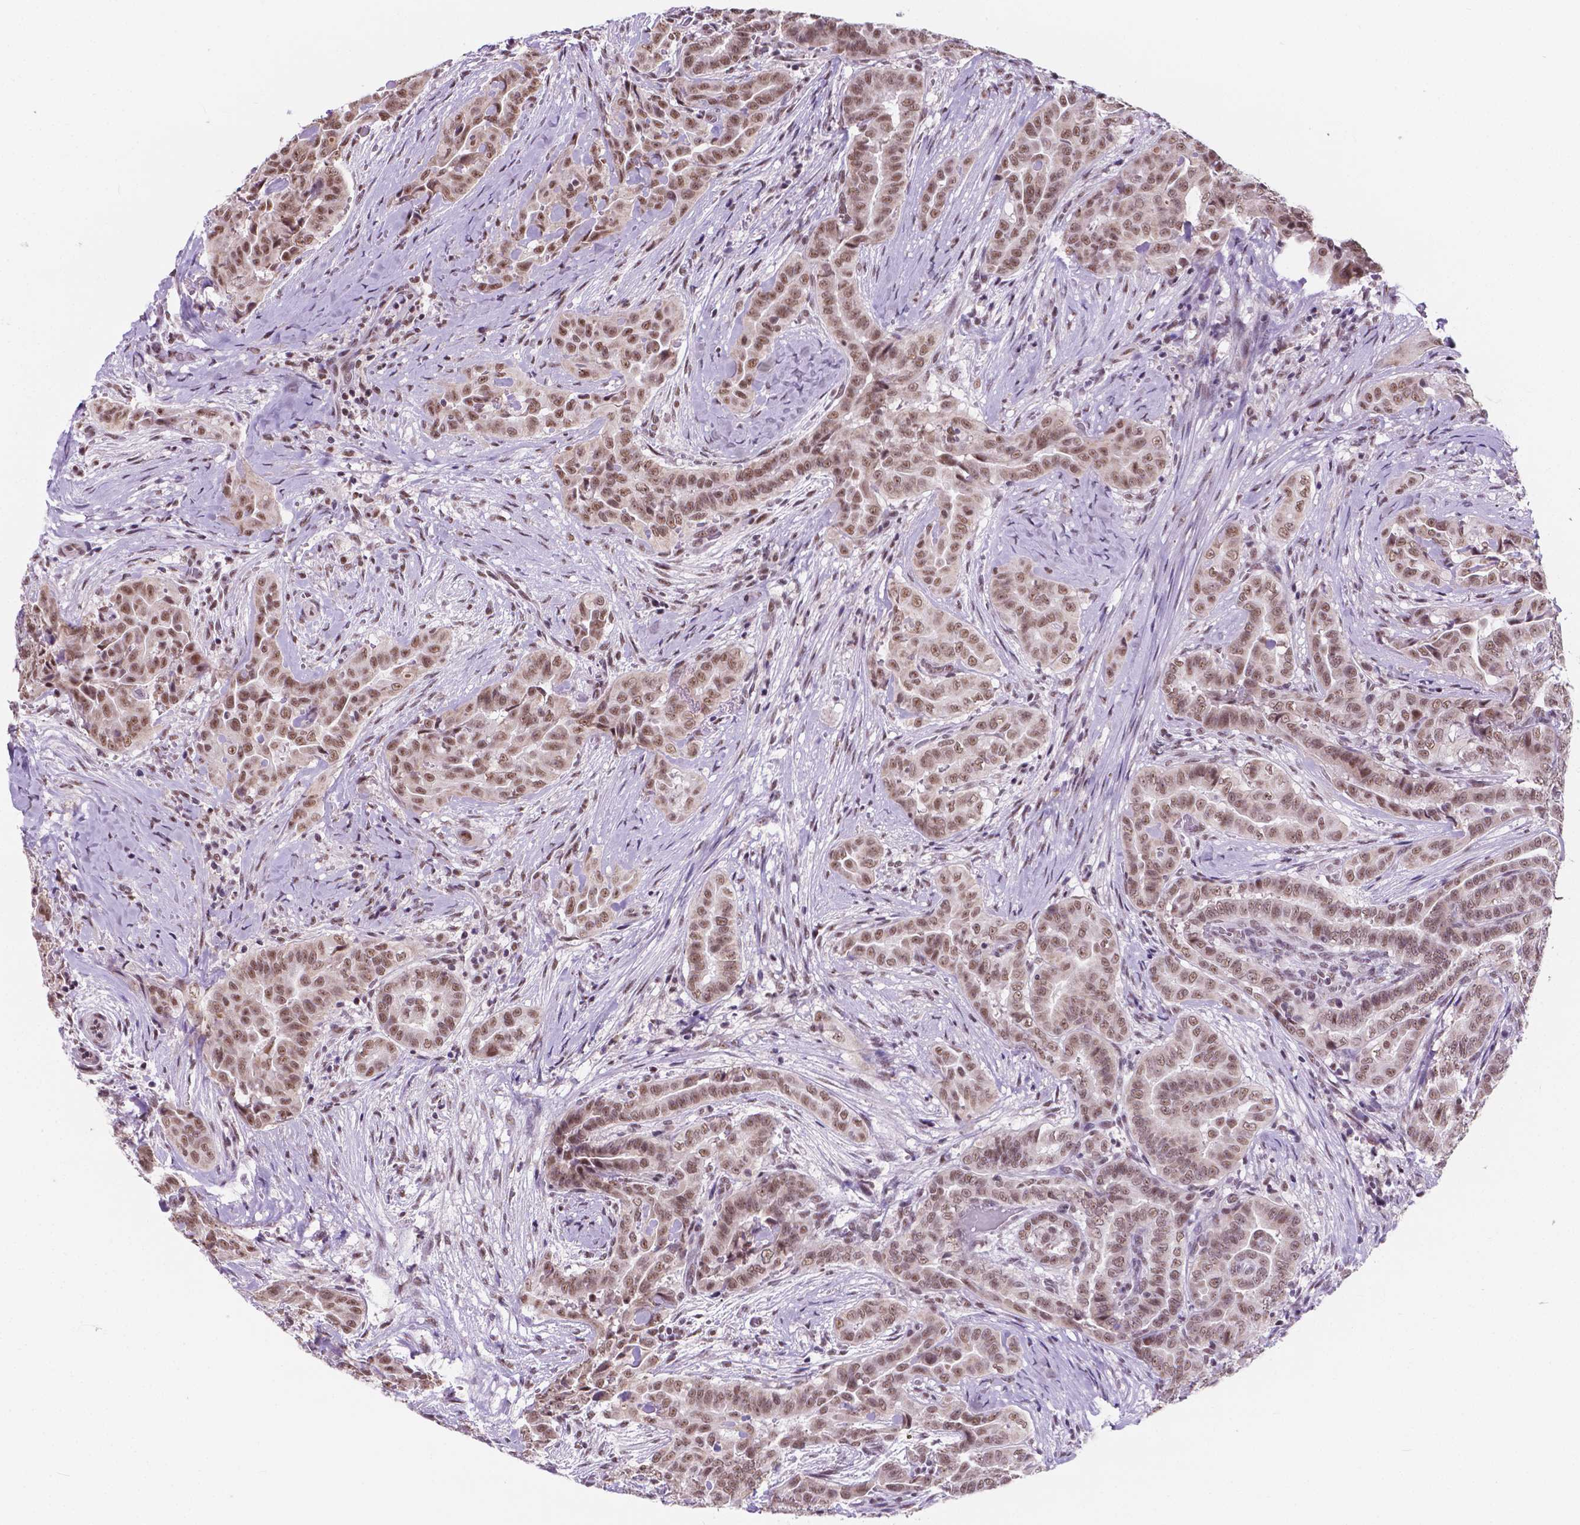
{"staining": {"intensity": "moderate", "quantity": ">75%", "location": "nuclear"}, "tissue": "thyroid cancer", "cell_type": "Tumor cells", "image_type": "cancer", "snomed": [{"axis": "morphology", "description": "Papillary adenocarcinoma, NOS"}, {"axis": "morphology", "description": "Papillary adenoma metastatic"}, {"axis": "topography", "description": "Thyroid gland"}], "caption": "This photomicrograph shows immunohistochemistry staining of thyroid cancer (papillary adenocarcinoma), with medium moderate nuclear staining in about >75% of tumor cells.", "gene": "BCAS2", "patient": {"sex": "female", "age": 50}}